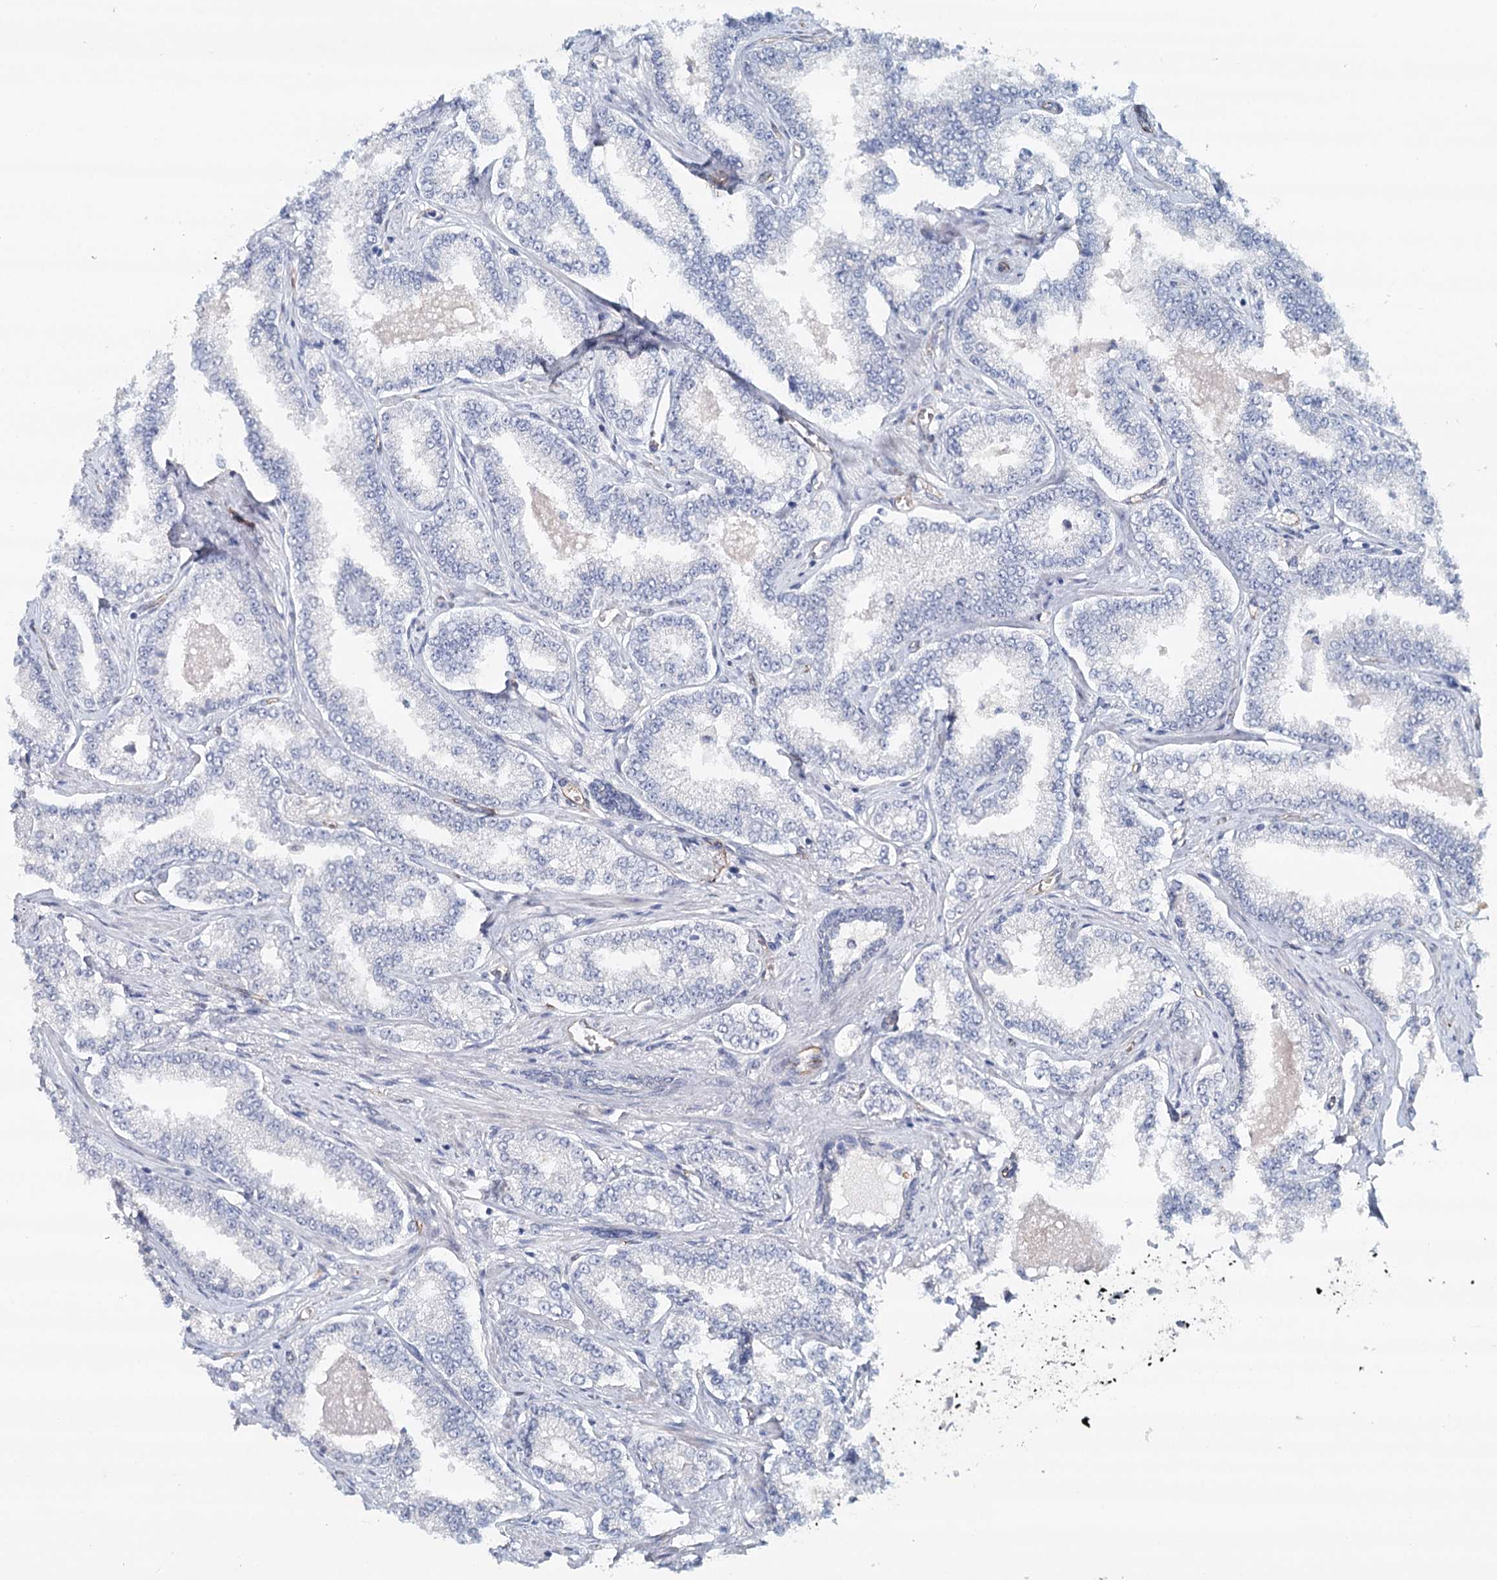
{"staining": {"intensity": "negative", "quantity": "none", "location": "none"}, "tissue": "prostate cancer", "cell_type": "Tumor cells", "image_type": "cancer", "snomed": [{"axis": "morphology", "description": "Normal tissue, NOS"}, {"axis": "morphology", "description": "Adenocarcinoma, High grade"}, {"axis": "topography", "description": "Prostate"}], "caption": "High power microscopy image of an IHC photomicrograph of prostate cancer (adenocarcinoma (high-grade)), revealing no significant positivity in tumor cells.", "gene": "SYNPO", "patient": {"sex": "male", "age": 83}}